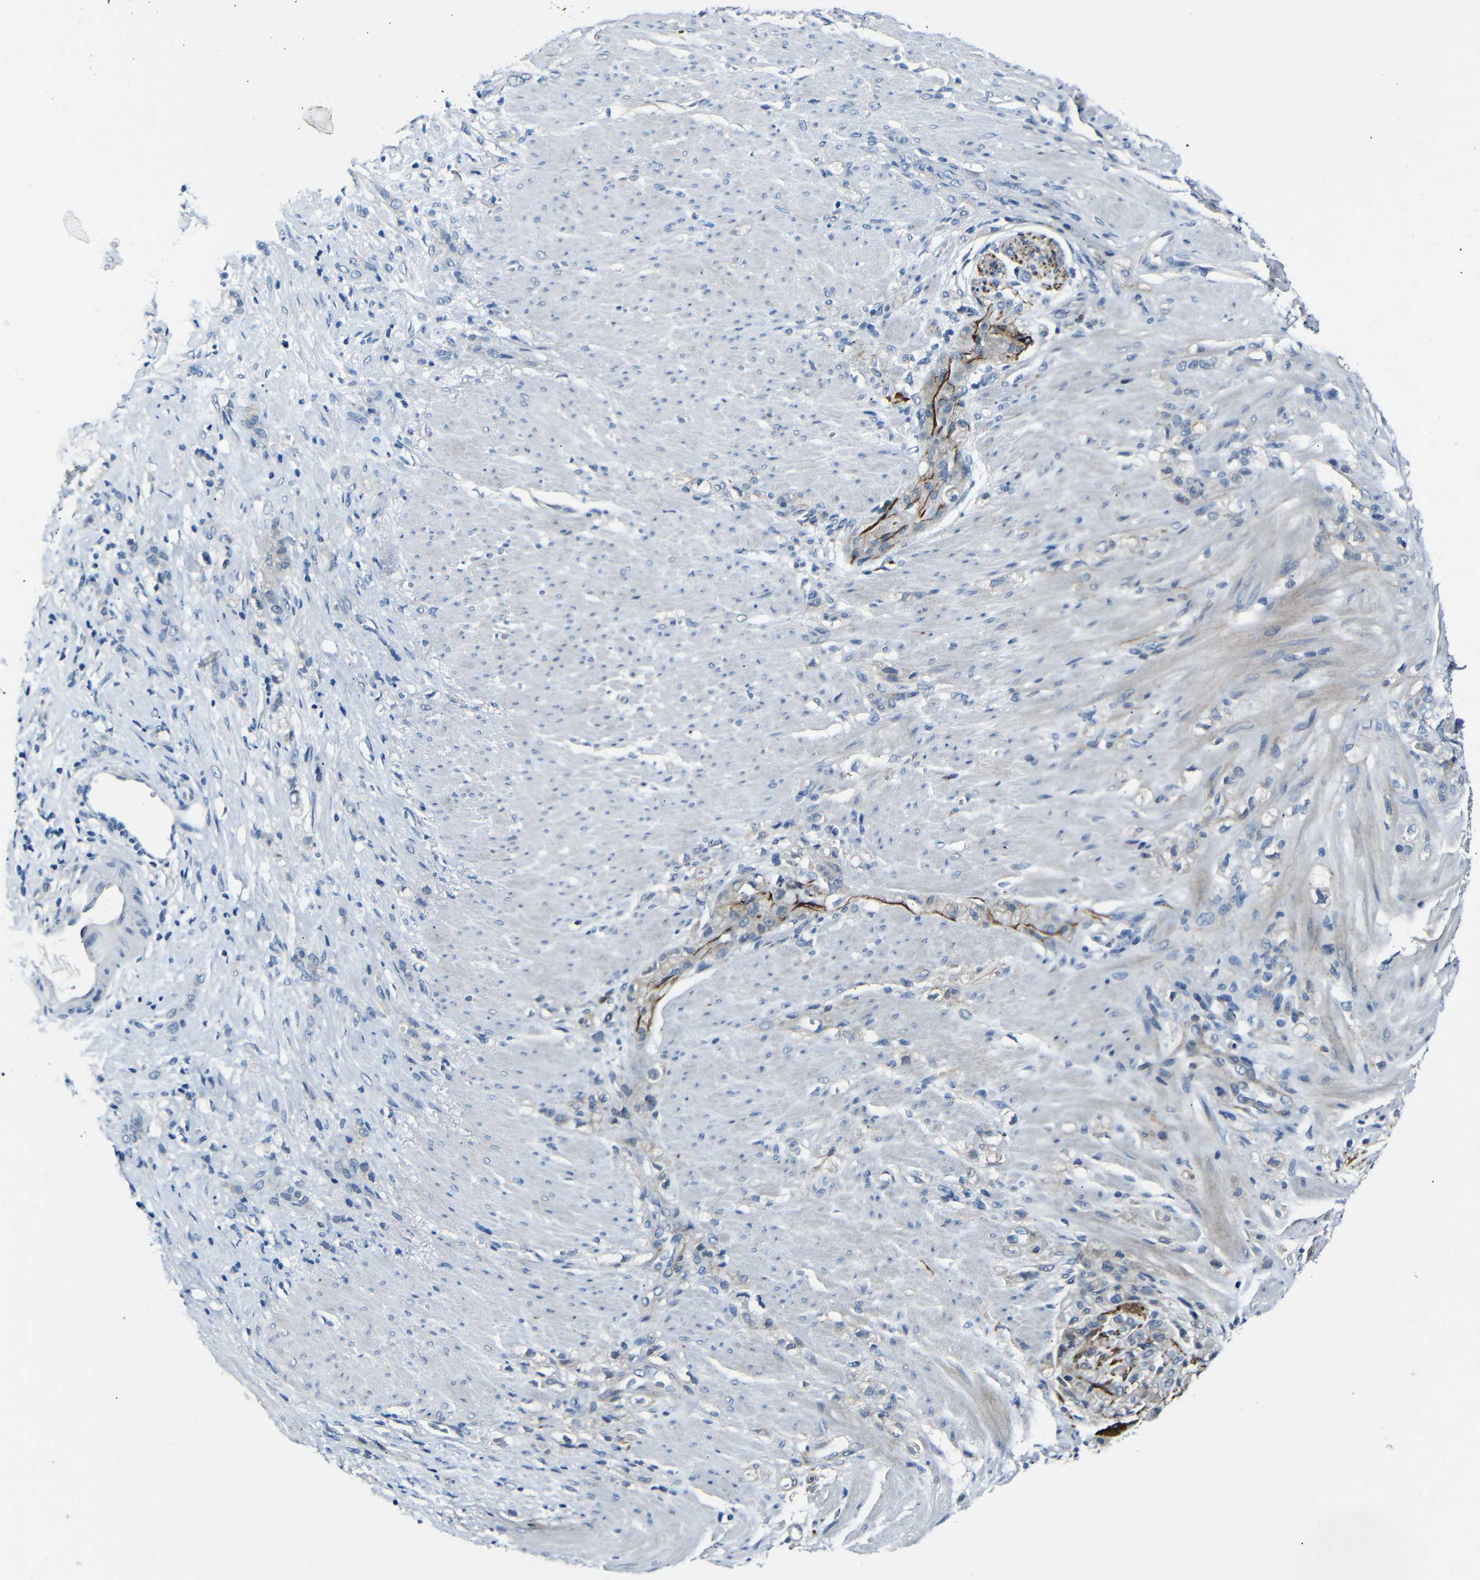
{"staining": {"intensity": "weak", "quantity": "<25%", "location": "cytoplasmic/membranous"}, "tissue": "stomach cancer", "cell_type": "Tumor cells", "image_type": "cancer", "snomed": [{"axis": "morphology", "description": "Adenocarcinoma, NOS"}, {"axis": "topography", "description": "Stomach"}], "caption": "The immunohistochemistry histopathology image has no significant expression in tumor cells of stomach cancer tissue.", "gene": "ANK3", "patient": {"sex": "male", "age": 82}}